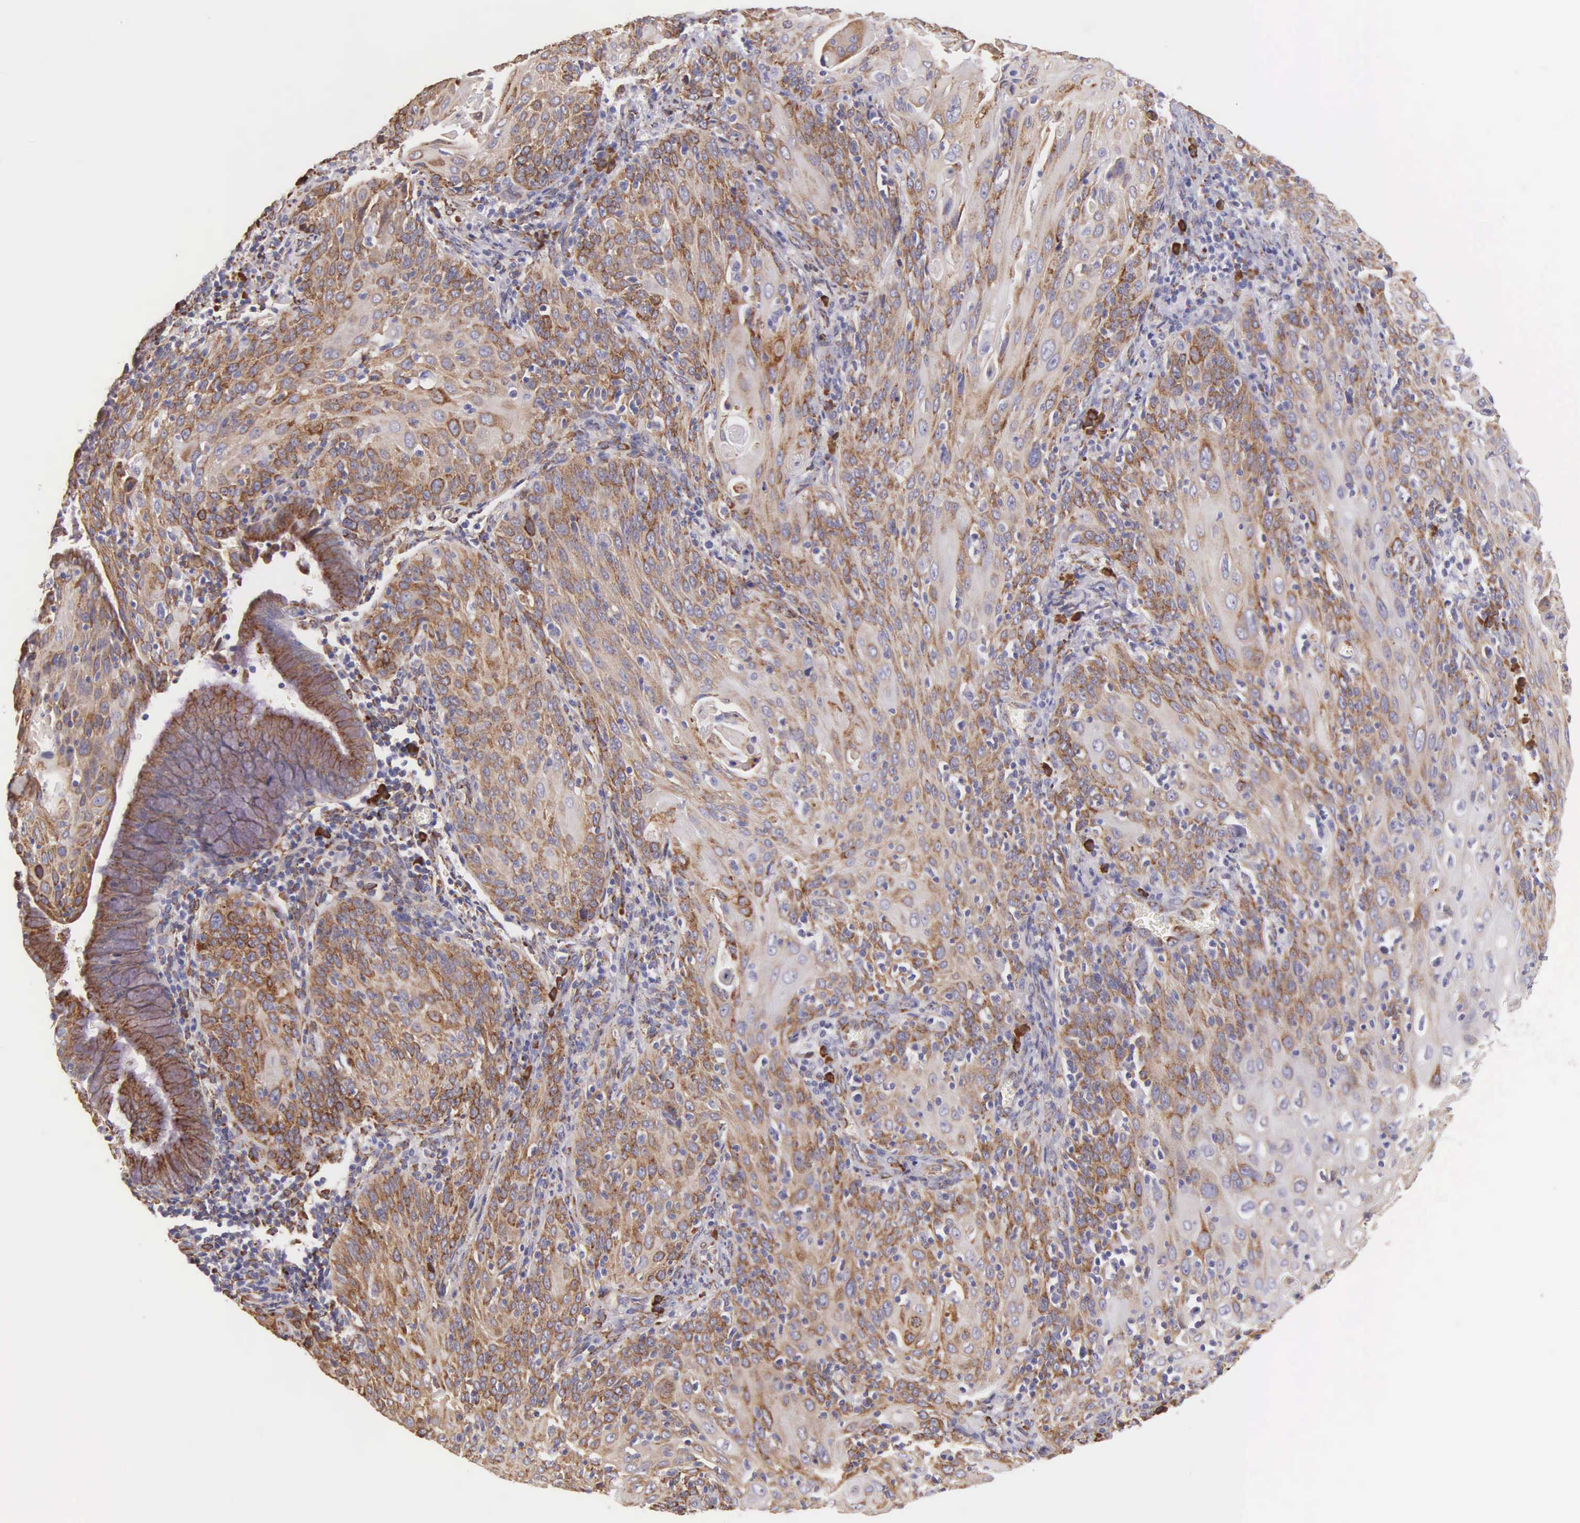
{"staining": {"intensity": "strong", "quantity": ">75%", "location": "cytoplasmic/membranous"}, "tissue": "cervical cancer", "cell_type": "Tumor cells", "image_type": "cancer", "snomed": [{"axis": "morphology", "description": "Squamous cell carcinoma, NOS"}, {"axis": "topography", "description": "Cervix"}], "caption": "This is a histology image of immunohistochemistry staining of cervical squamous cell carcinoma, which shows strong staining in the cytoplasmic/membranous of tumor cells.", "gene": "CKAP4", "patient": {"sex": "female", "age": 54}}